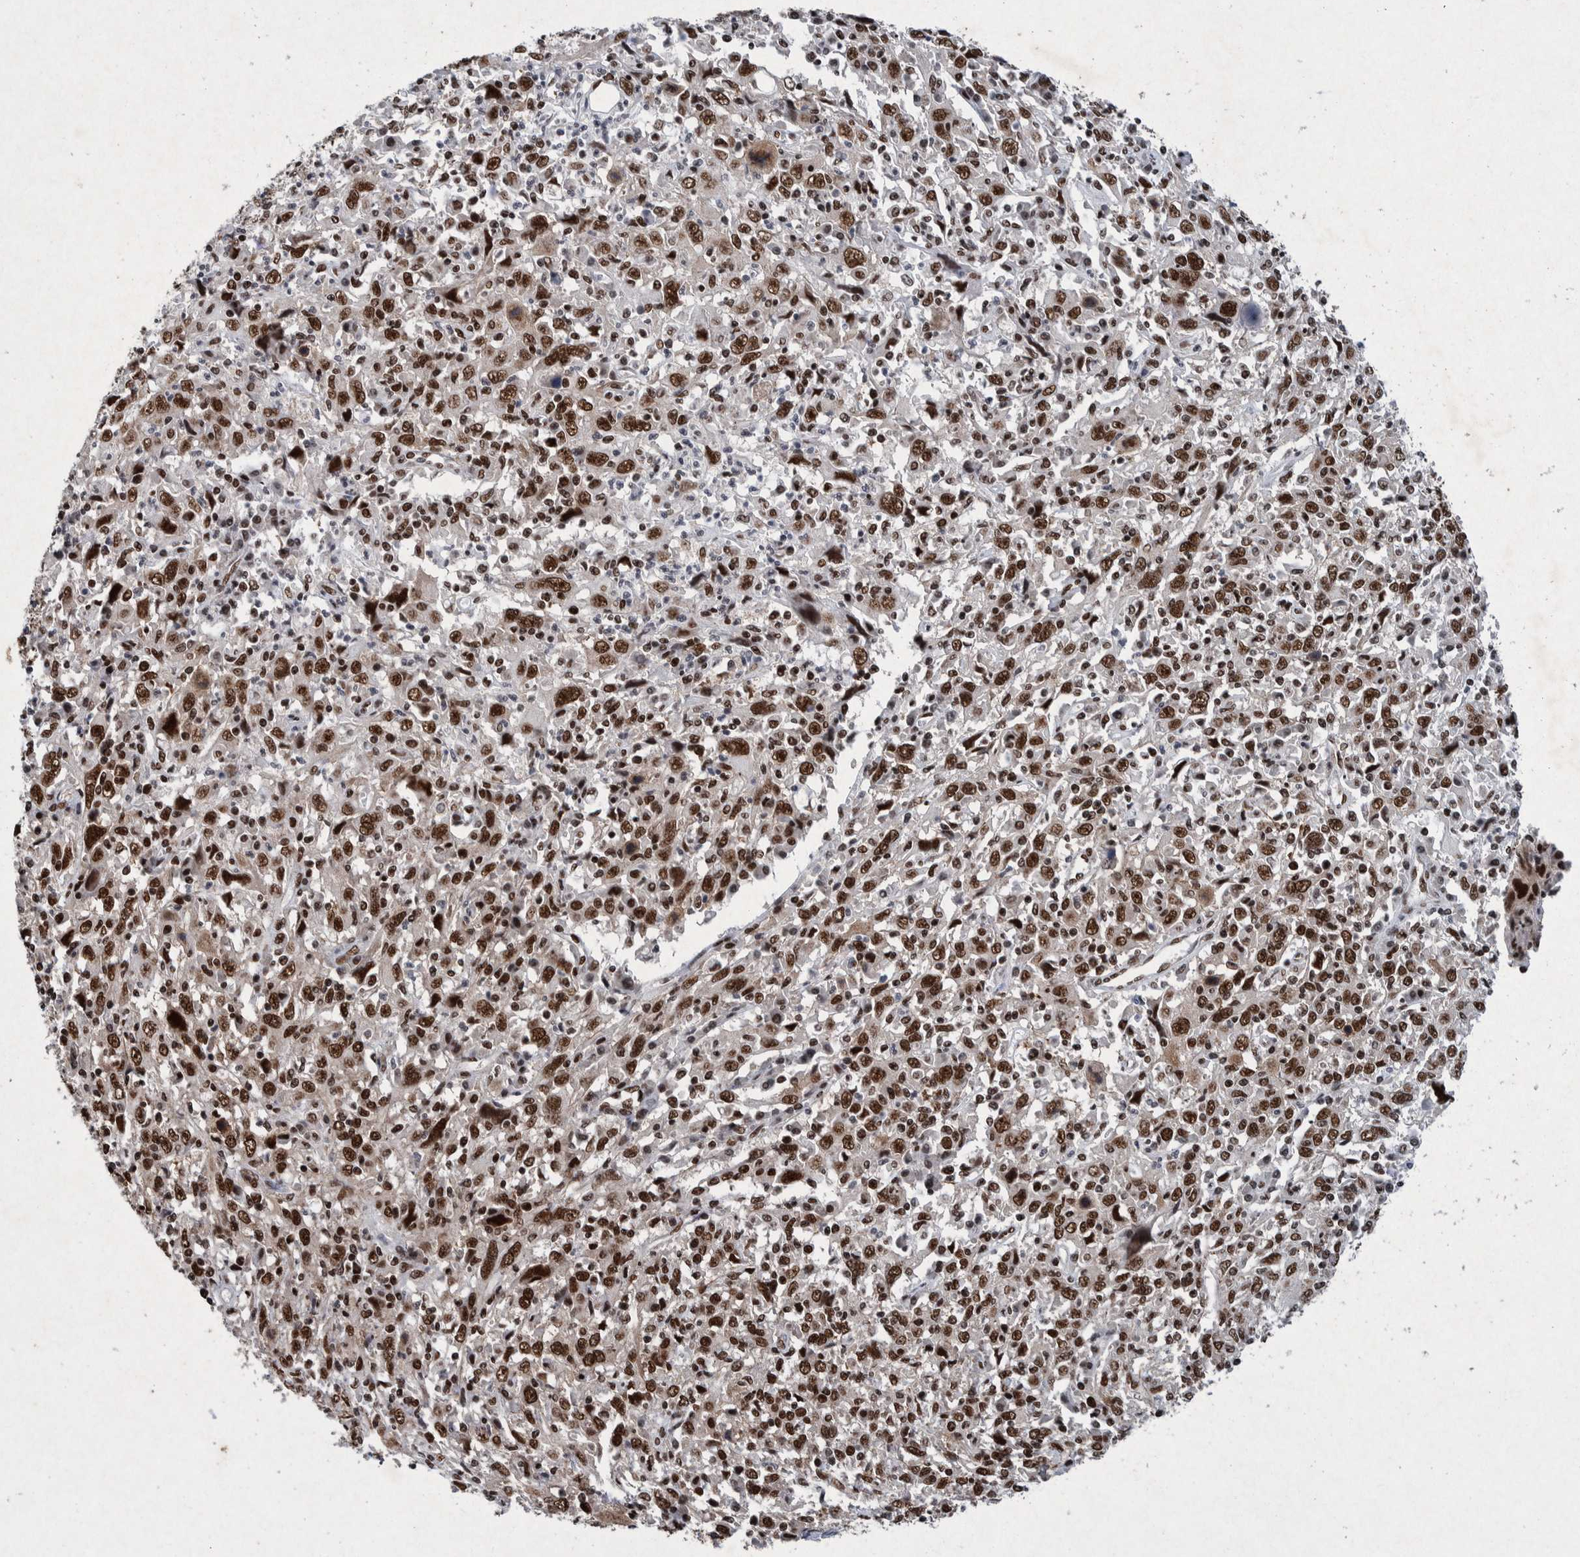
{"staining": {"intensity": "strong", "quantity": ">75%", "location": "nuclear"}, "tissue": "cervical cancer", "cell_type": "Tumor cells", "image_type": "cancer", "snomed": [{"axis": "morphology", "description": "Squamous cell carcinoma, NOS"}, {"axis": "topography", "description": "Cervix"}], "caption": "DAB immunohistochemical staining of cervical squamous cell carcinoma displays strong nuclear protein staining in about >75% of tumor cells. (Brightfield microscopy of DAB IHC at high magnification).", "gene": "TAF10", "patient": {"sex": "female", "age": 46}}